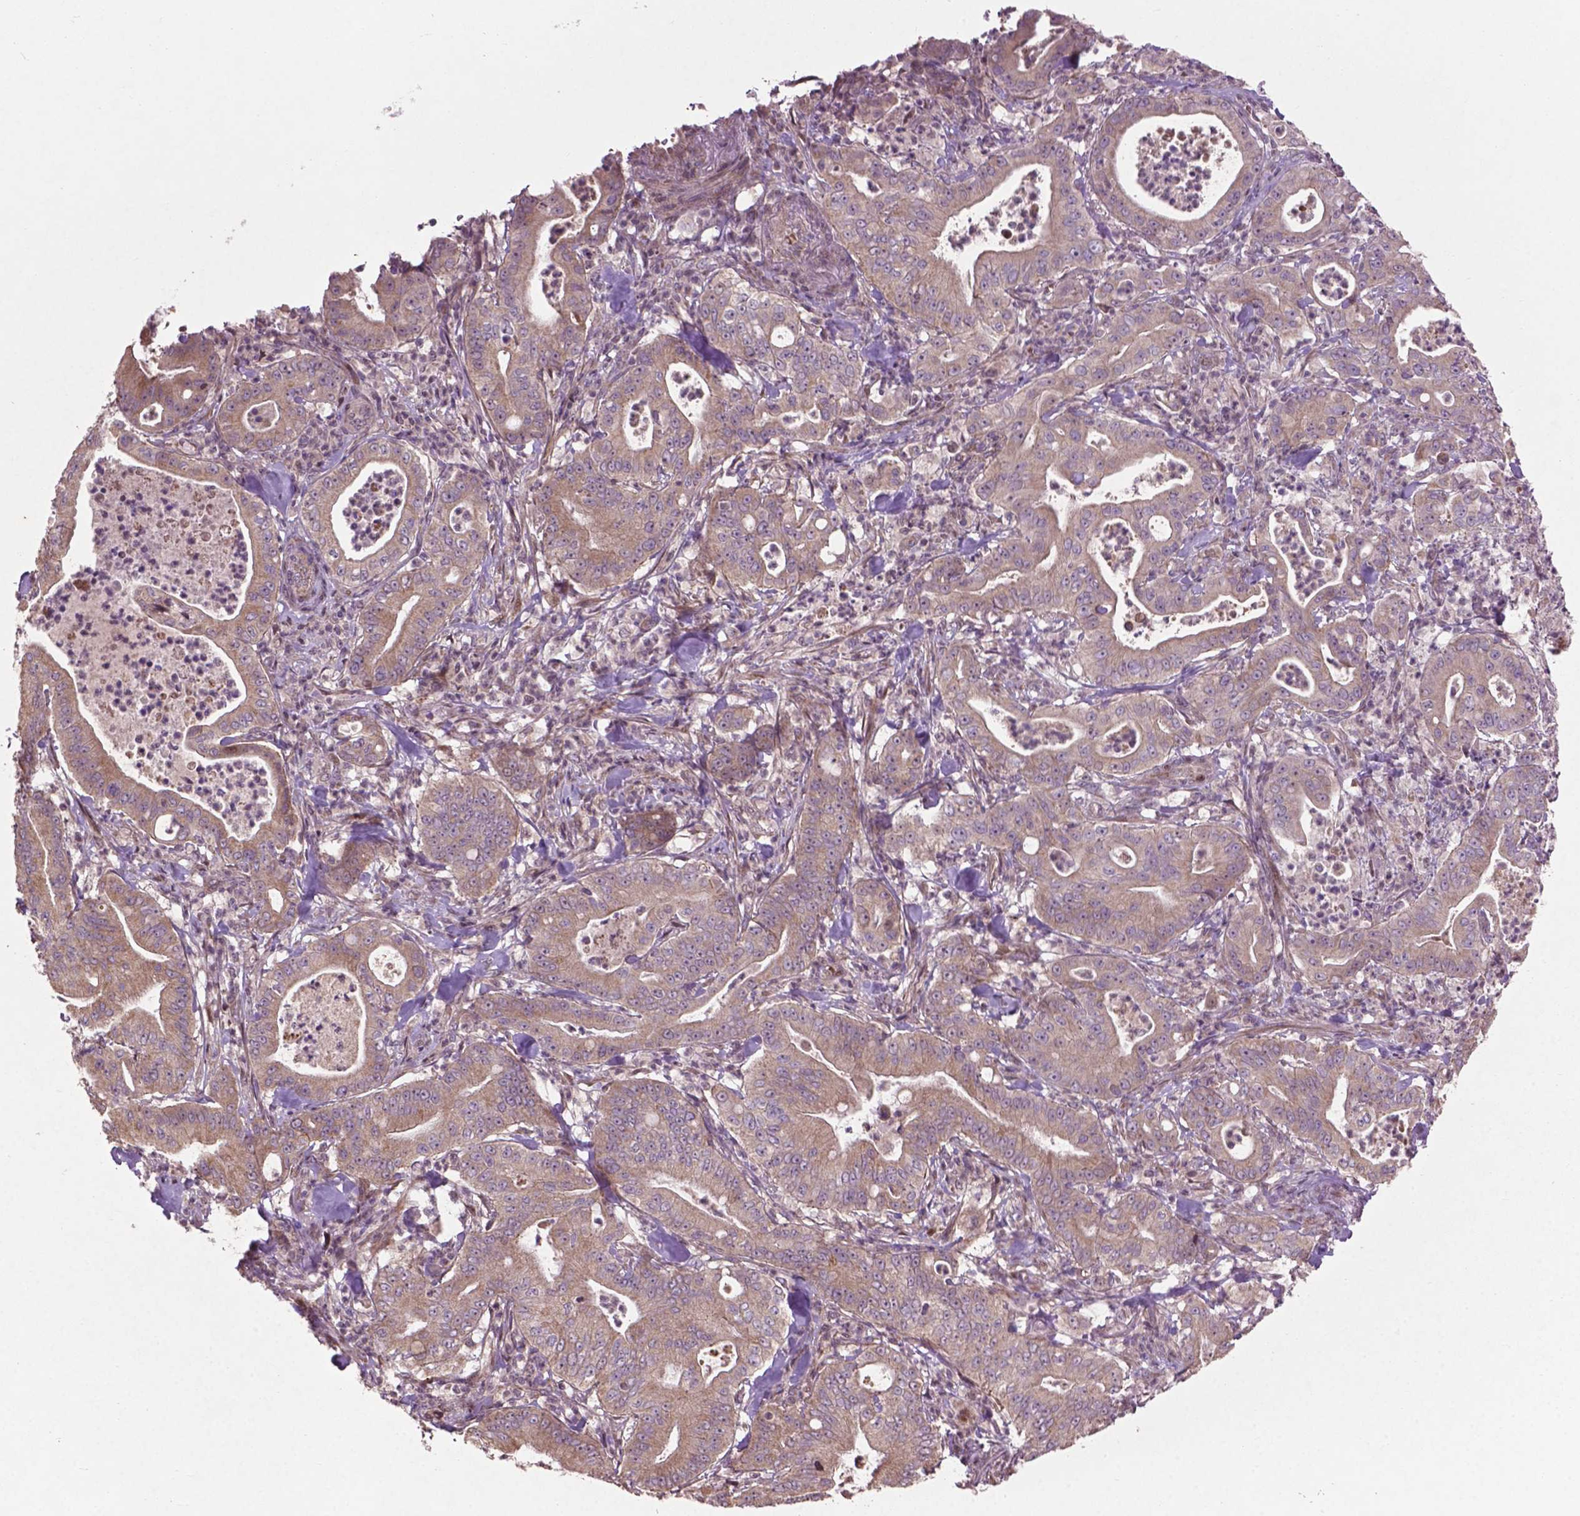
{"staining": {"intensity": "moderate", "quantity": "25%-75%", "location": "cytoplasmic/membranous"}, "tissue": "pancreatic cancer", "cell_type": "Tumor cells", "image_type": "cancer", "snomed": [{"axis": "morphology", "description": "Adenocarcinoma, NOS"}, {"axis": "topography", "description": "Pancreas"}], "caption": "Pancreatic adenocarcinoma stained with immunohistochemistry (IHC) exhibits moderate cytoplasmic/membranous positivity in approximately 25%-75% of tumor cells.", "gene": "B3GALNT2", "patient": {"sex": "male", "age": 71}}